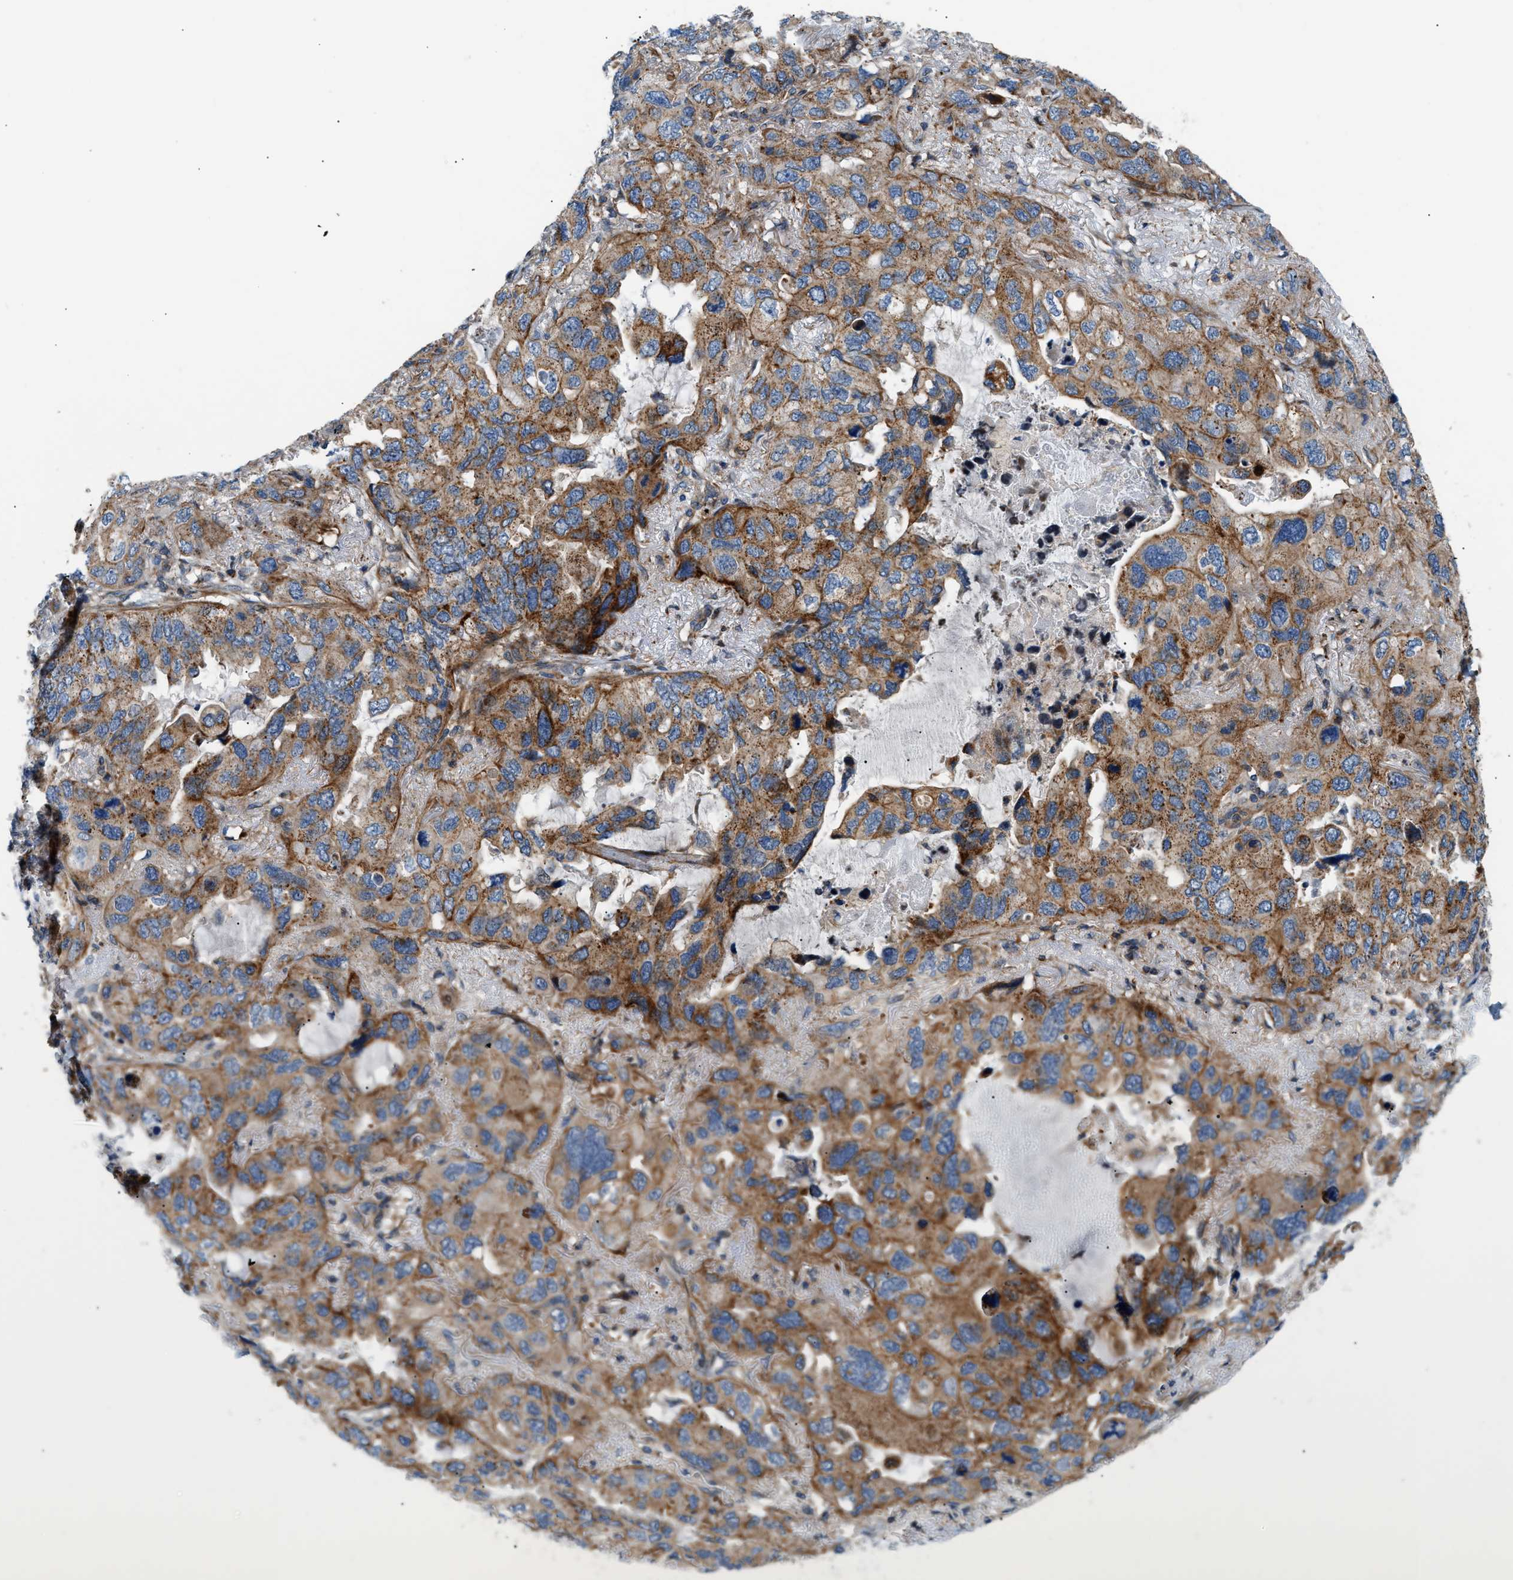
{"staining": {"intensity": "moderate", "quantity": ">75%", "location": "cytoplasmic/membranous"}, "tissue": "lung cancer", "cell_type": "Tumor cells", "image_type": "cancer", "snomed": [{"axis": "morphology", "description": "Squamous cell carcinoma, NOS"}, {"axis": "topography", "description": "Lung"}], "caption": "Moderate cytoplasmic/membranous positivity for a protein is identified in approximately >75% of tumor cells of squamous cell carcinoma (lung) using IHC.", "gene": "DHODH", "patient": {"sex": "female", "age": 73}}